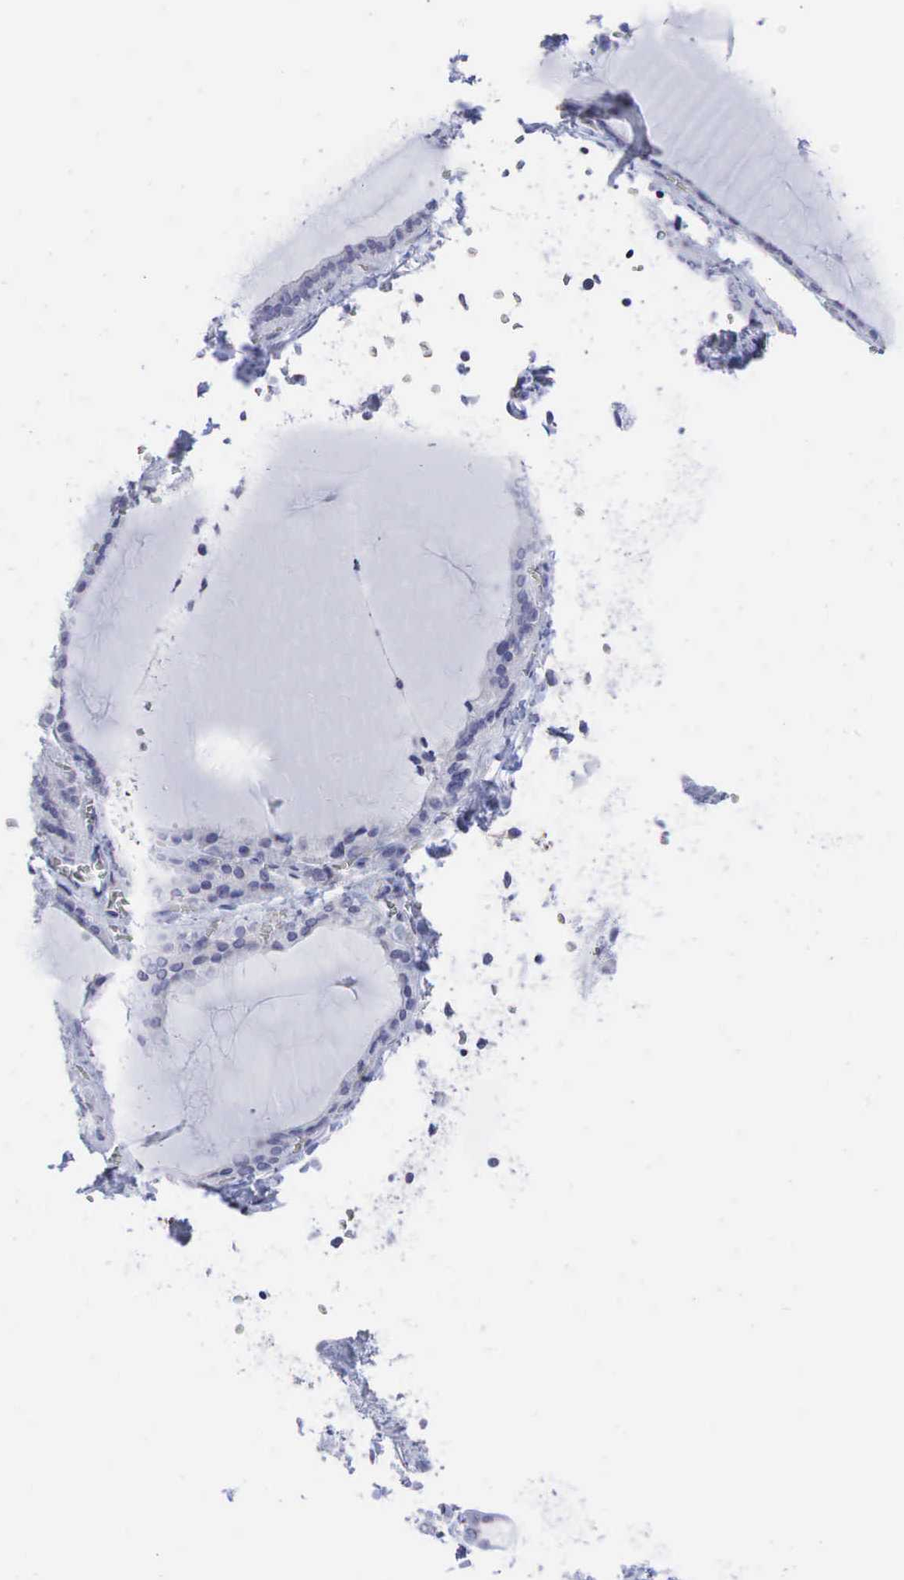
{"staining": {"intensity": "weak", "quantity": "<25%", "location": "nuclear"}, "tissue": "thyroid gland", "cell_type": "Glandular cells", "image_type": "normal", "snomed": [{"axis": "morphology", "description": "Normal tissue, NOS"}, {"axis": "topography", "description": "Thyroid gland"}], "caption": "Immunohistochemistry (IHC) photomicrograph of normal thyroid gland: human thyroid gland stained with DAB reveals no significant protein positivity in glandular cells. (DAB (3,3'-diaminobenzidine) IHC with hematoxylin counter stain).", "gene": "AR", "patient": {"sex": "female", "age": 55}}